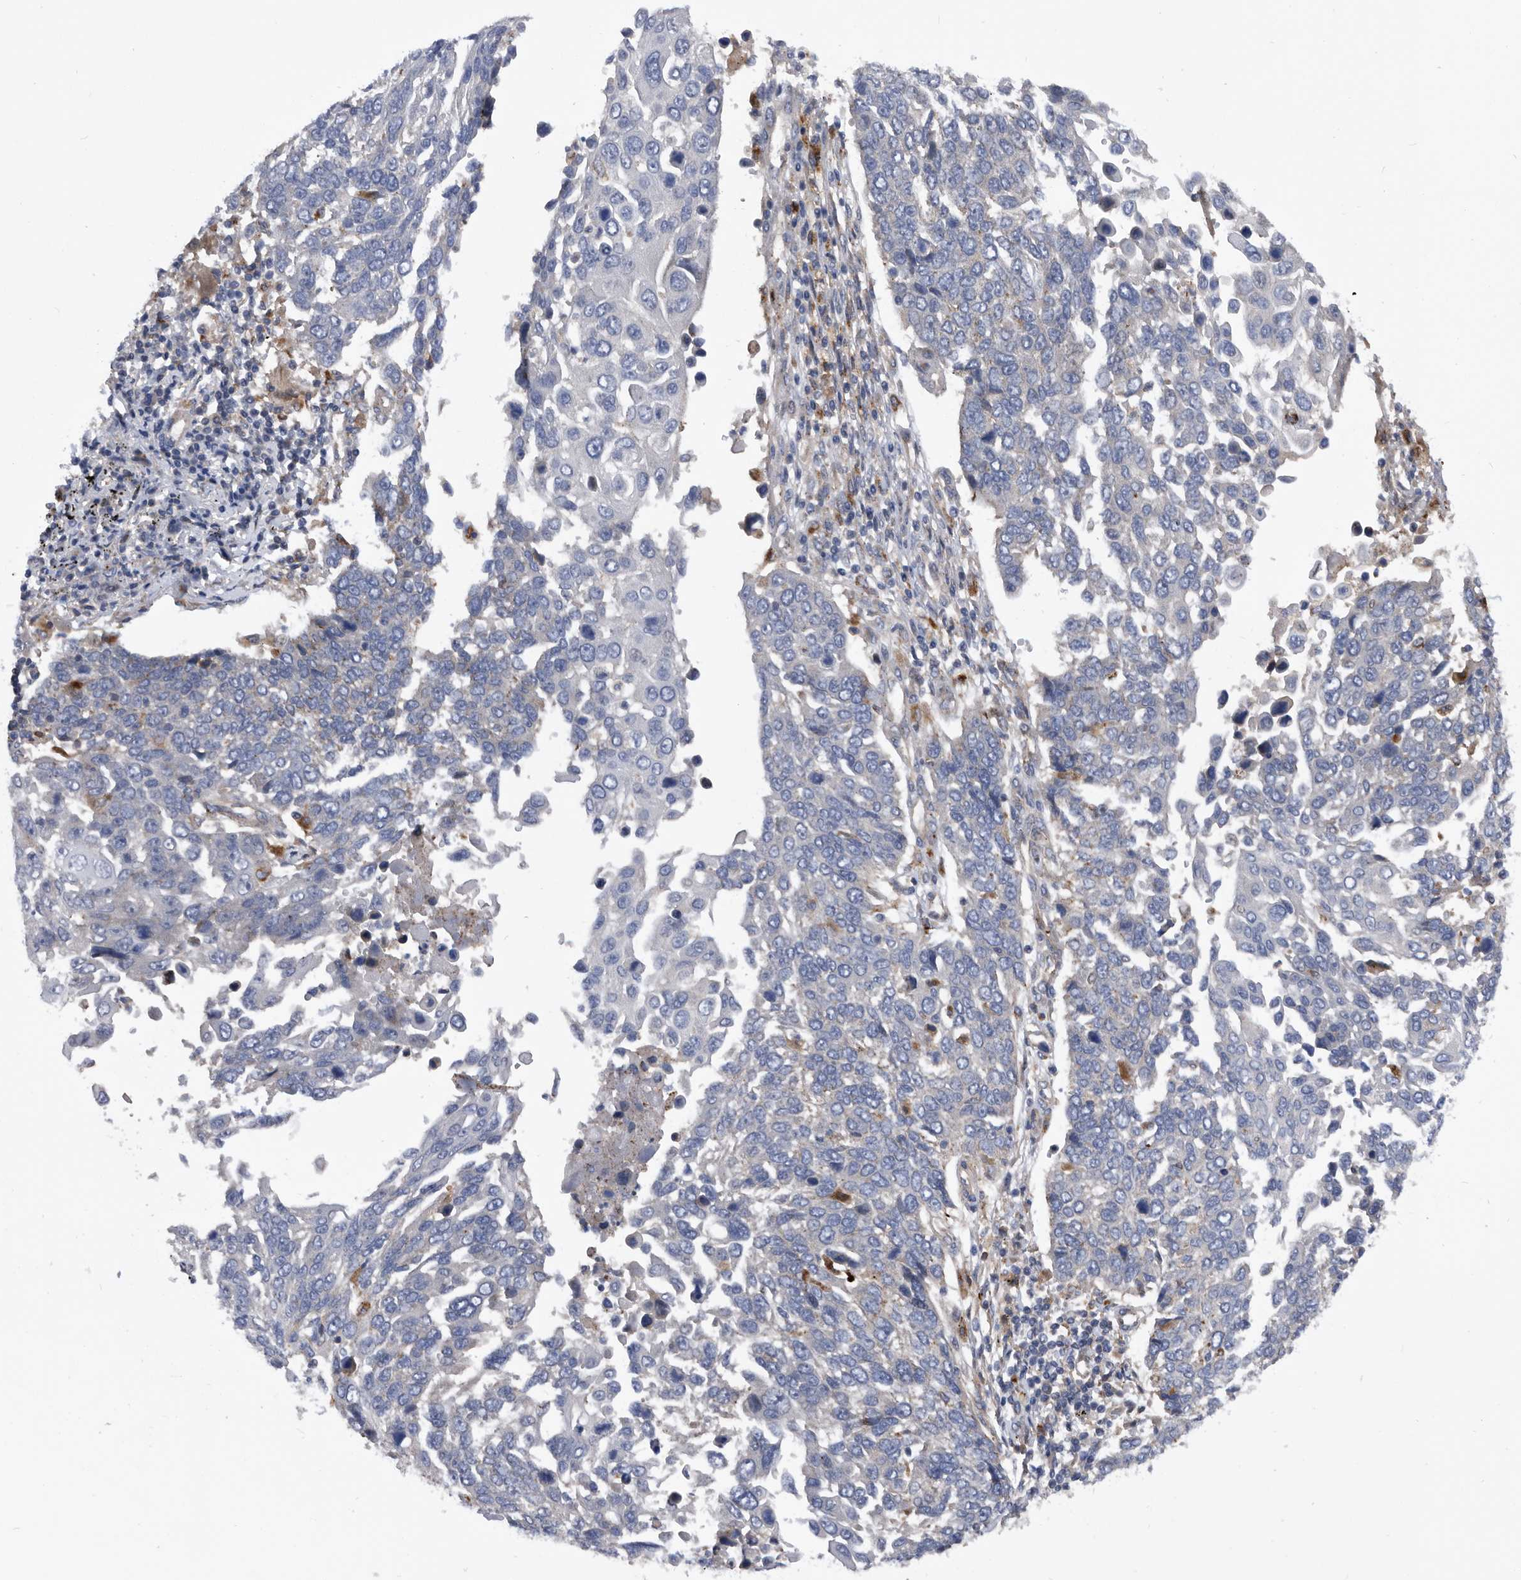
{"staining": {"intensity": "negative", "quantity": "none", "location": "none"}, "tissue": "lung cancer", "cell_type": "Tumor cells", "image_type": "cancer", "snomed": [{"axis": "morphology", "description": "Squamous cell carcinoma, NOS"}, {"axis": "topography", "description": "Lung"}], "caption": "Lung cancer (squamous cell carcinoma) was stained to show a protein in brown. There is no significant expression in tumor cells. The staining was performed using DAB to visualize the protein expression in brown, while the nuclei were stained in blue with hematoxylin (Magnification: 20x).", "gene": "BAIAP3", "patient": {"sex": "male", "age": 66}}